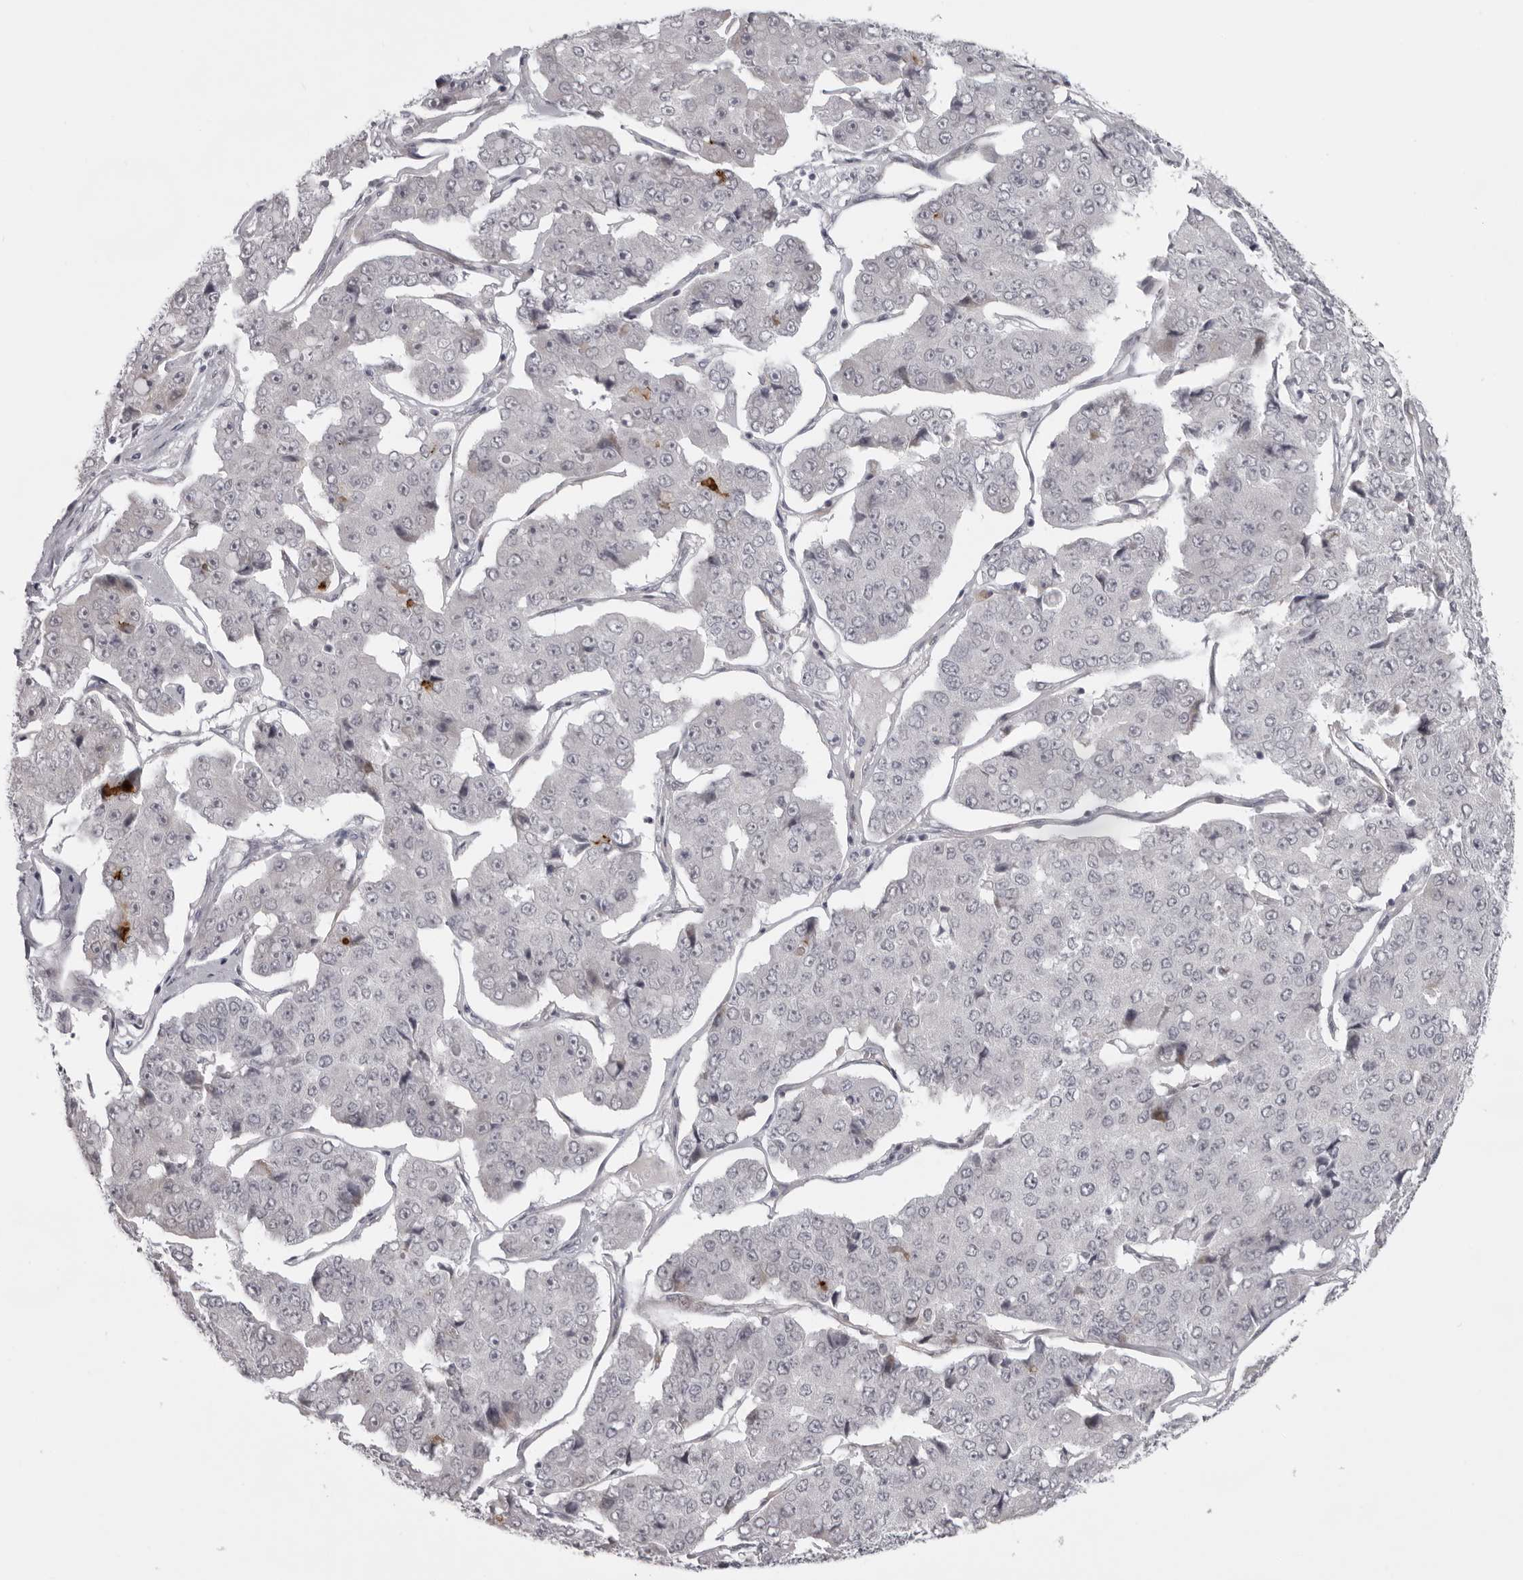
{"staining": {"intensity": "negative", "quantity": "none", "location": "none"}, "tissue": "pancreatic cancer", "cell_type": "Tumor cells", "image_type": "cancer", "snomed": [{"axis": "morphology", "description": "Adenocarcinoma, NOS"}, {"axis": "topography", "description": "Pancreas"}], "caption": "Tumor cells show no significant expression in pancreatic cancer (adenocarcinoma). (DAB (3,3'-diaminobenzidine) immunohistochemistry (IHC), high magnification).", "gene": "NUDT18", "patient": {"sex": "male", "age": 50}}